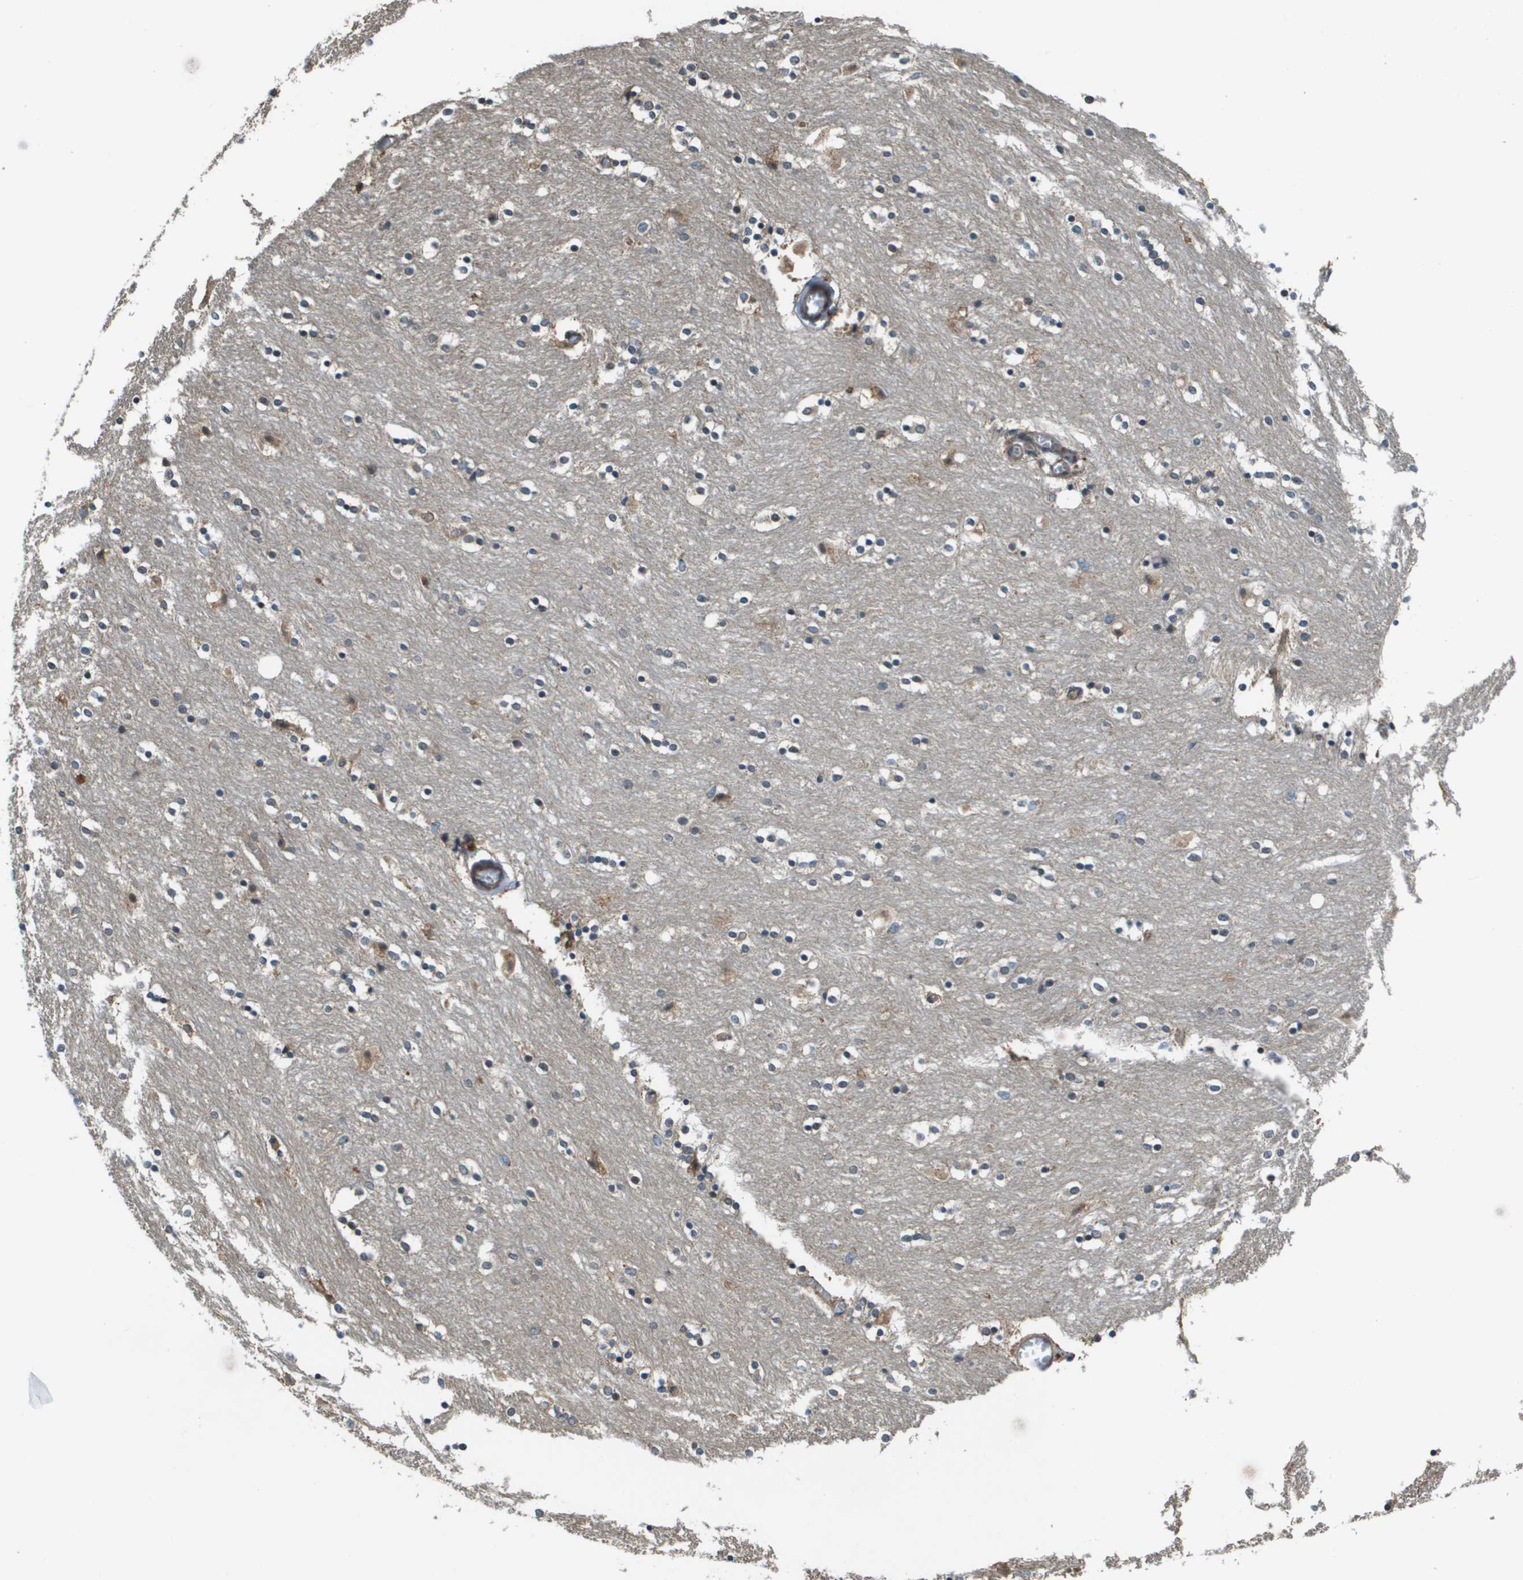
{"staining": {"intensity": "weak", "quantity": "<25%", "location": "cytoplasmic/membranous"}, "tissue": "caudate", "cell_type": "Glial cells", "image_type": "normal", "snomed": [{"axis": "morphology", "description": "Normal tissue, NOS"}, {"axis": "topography", "description": "Lateral ventricle wall"}], "caption": "DAB (3,3'-diaminobenzidine) immunohistochemical staining of normal human caudate exhibits no significant staining in glial cells.", "gene": "CDKN2C", "patient": {"sex": "female", "age": 54}}